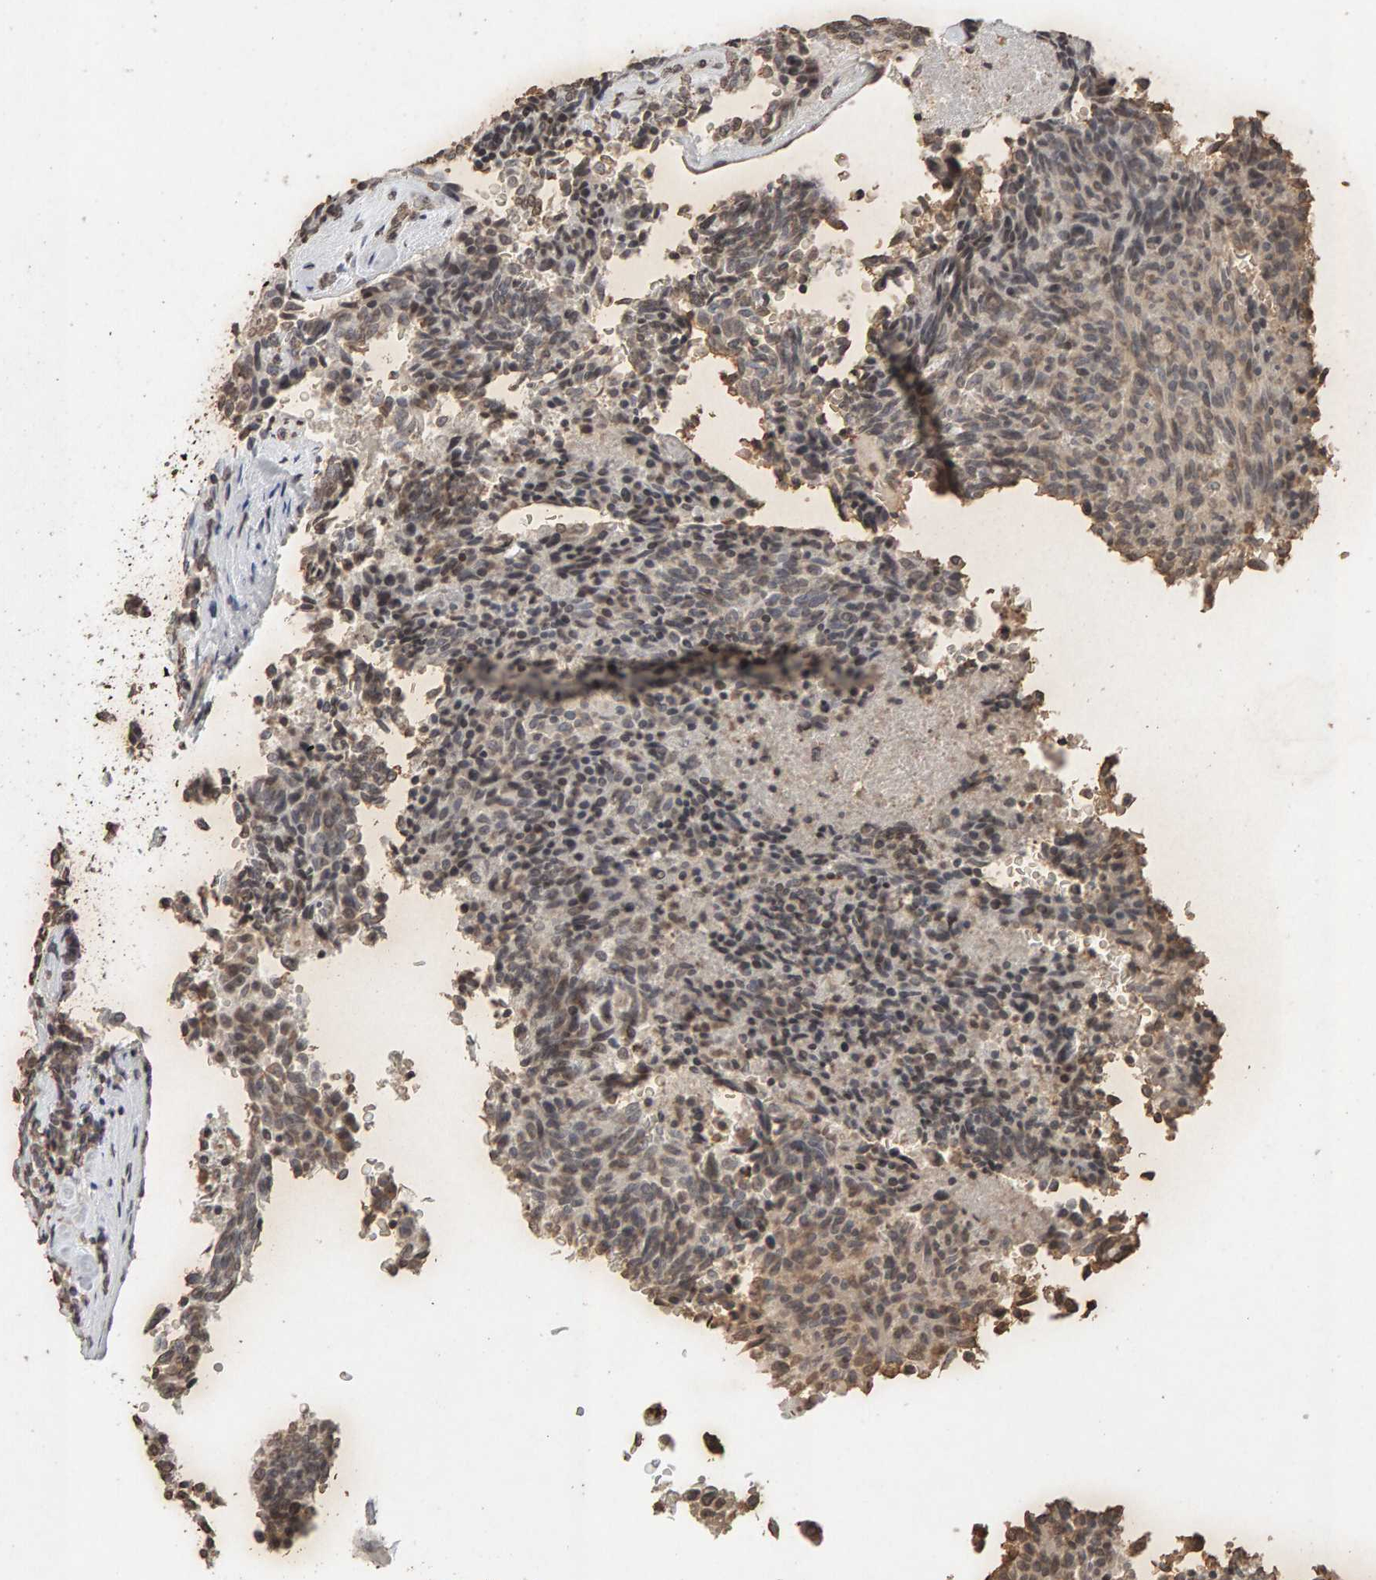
{"staining": {"intensity": "weak", "quantity": ">75%", "location": "nuclear"}, "tissue": "carcinoid", "cell_type": "Tumor cells", "image_type": "cancer", "snomed": [{"axis": "morphology", "description": "Carcinoid, malignant, NOS"}, {"axis": "topography", "description": "Pancreas"}], "caption": "IHC photomicrograph of neoplastic tissue: human malignant carcinoid stained using immunohistochemistry (IHC) shows low levels of weak protein expression localized specifically in the nuclear of tumor cells, appearing as a nuclear brown color.", "gene": "DNAJB5", "patient": {"sex": "female", "age": 54}}